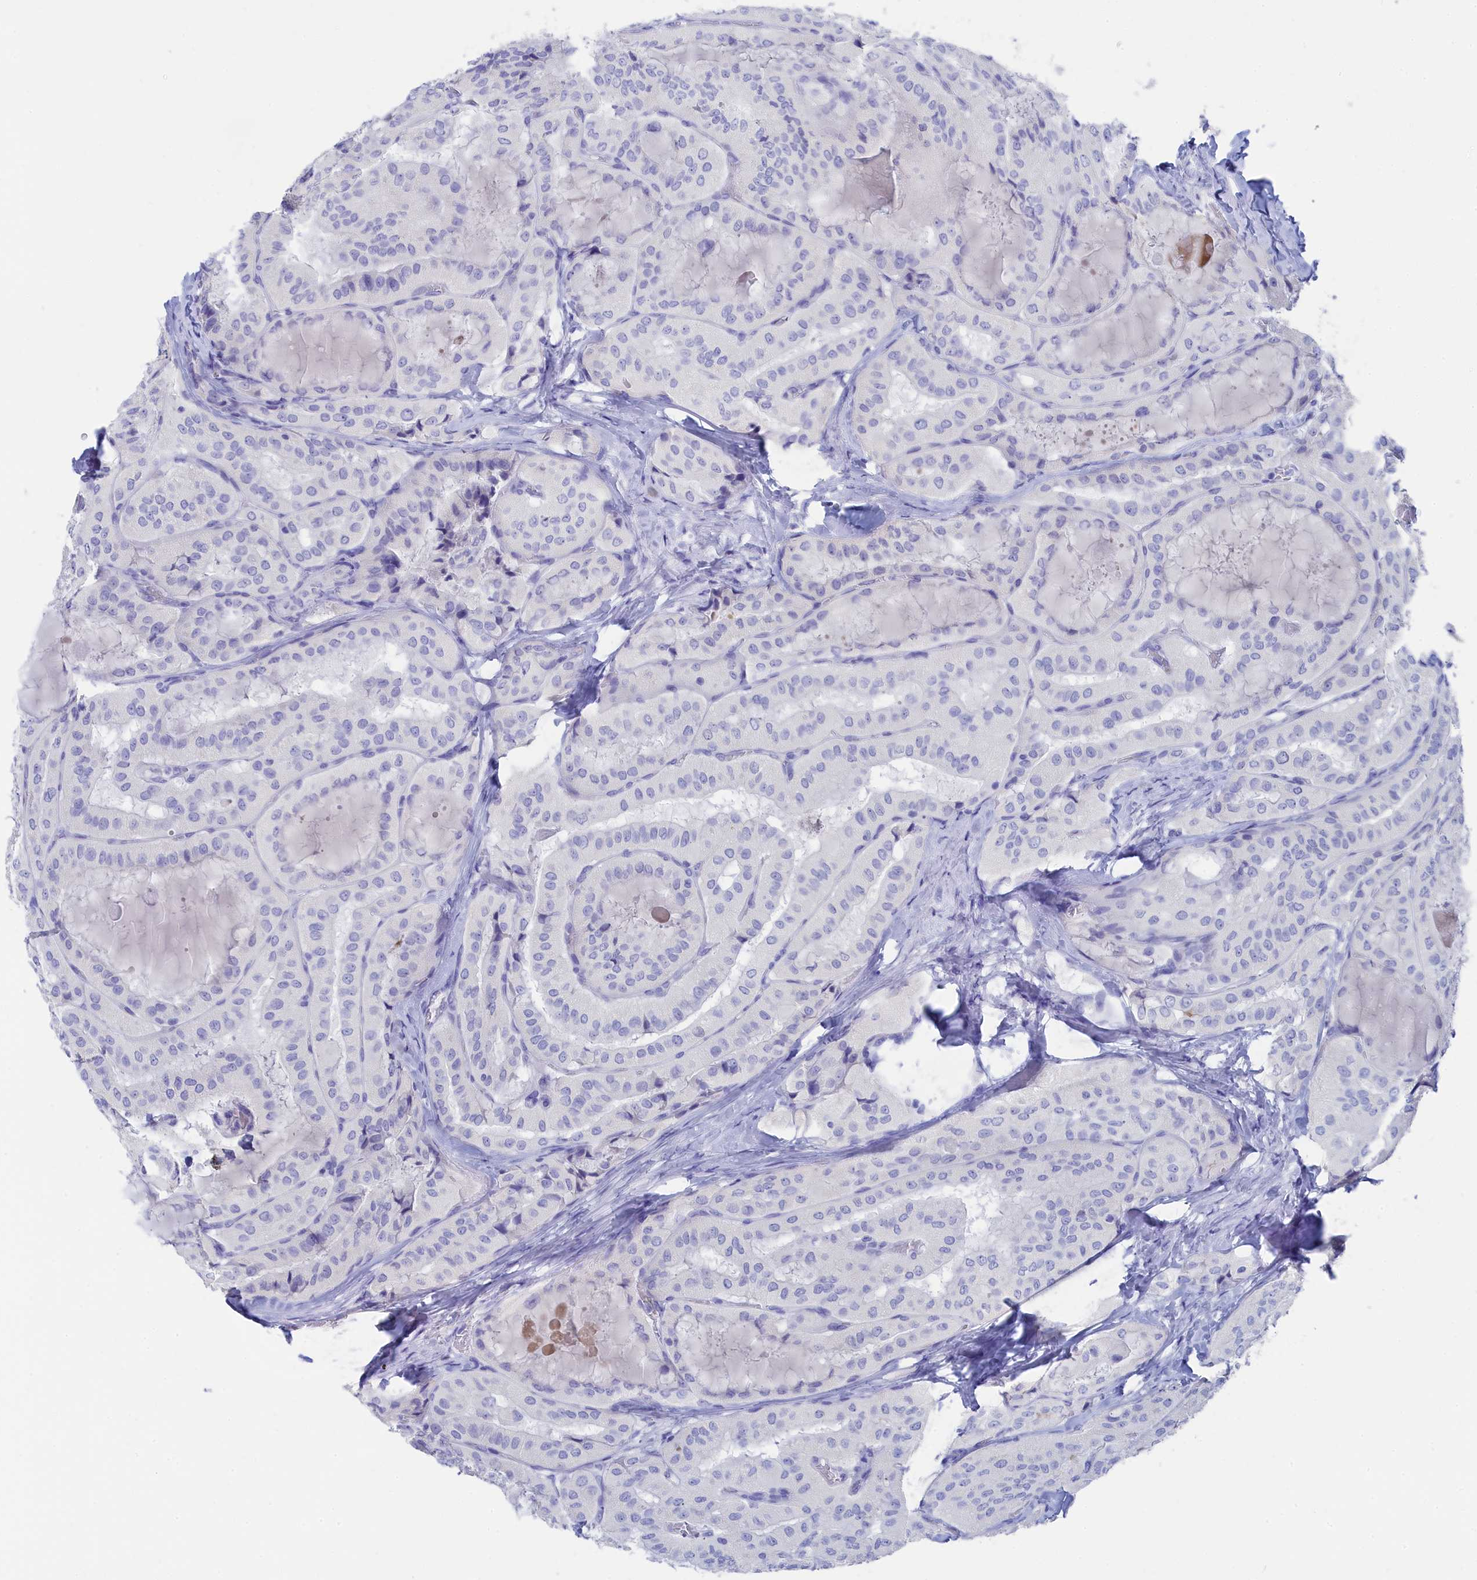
{"staining": {"intensity": "negative", "quantity": "none", "location": "none"}, "tissue": "thyroid cancer", "cell_type": "Tumor cells", "image_type": "cancer", "snomed": [{"axis": "morphology", "description": "Normal tissue, NOS"}, {"axis": "morphology", "description": "Papillary adenocarcinoma, NOS"}, {"axis": "topography", "description": "Thyroid gland"}], "caption": "Histopathology image shows no significant protein staining in tumor cells of papillary adenocarcinoma (thyroid).", "gene": "TRIM10", "patient": {"sex": "female", "age": 59}}